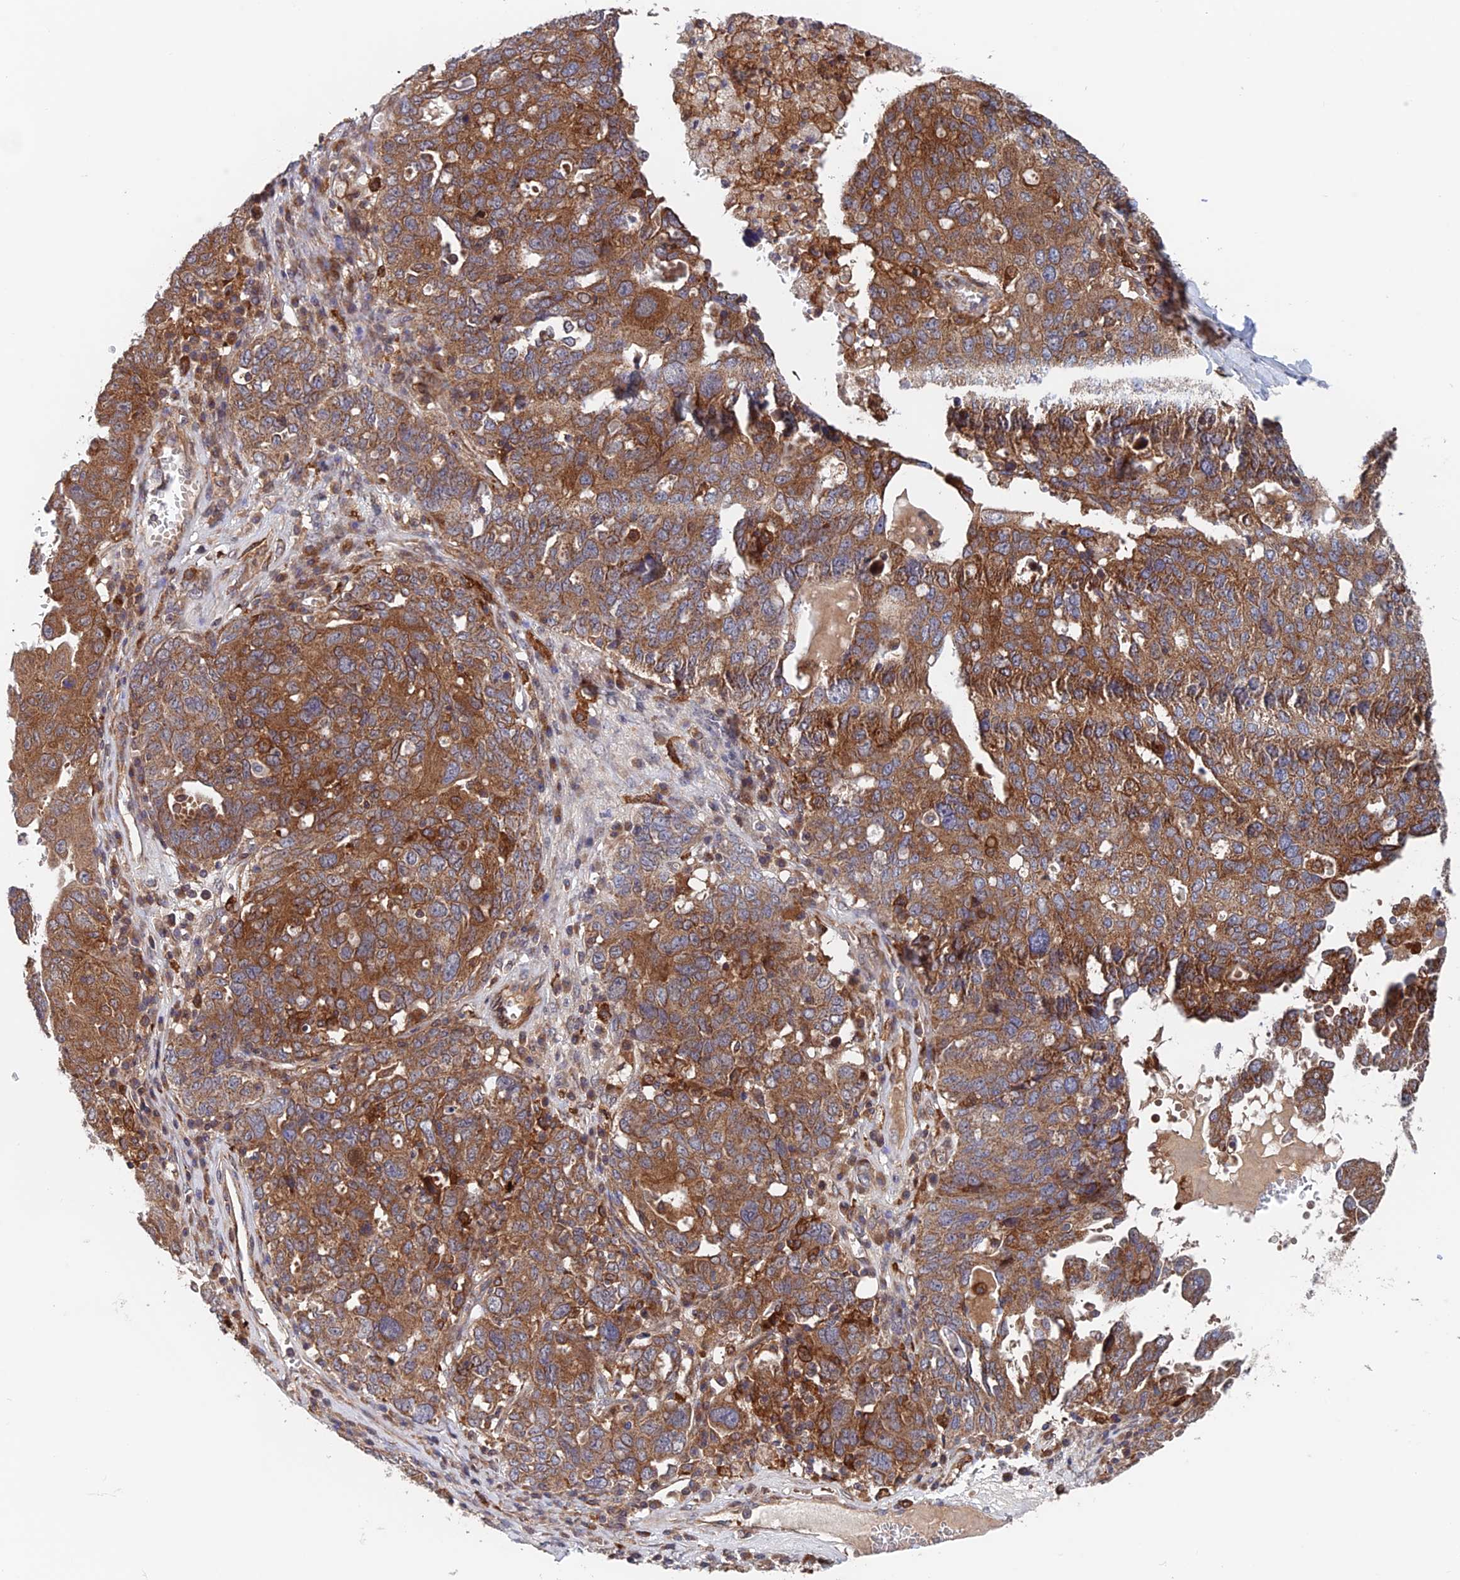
{"staining": {"intensity": "strong", "quantity": "25%-75%", "location": "cytoplasmic/membranous"}, "tissue": "ovarian cancer", "cell_type": "Tumor cells", "image_type": "cancer", "snomed": [{"axis": "morphology", "description": "Carcinoma, endometroid"}, {"axis": "topography", "description": "Ovary"}], "caption": "A brown stain shows strong cytoplasmic/membranous expression of a protein in human ovarian endometroid carcinoma tumor cells.", "gene": "NUDT16L1", "patient": {"sex": "female", "age": 62}}